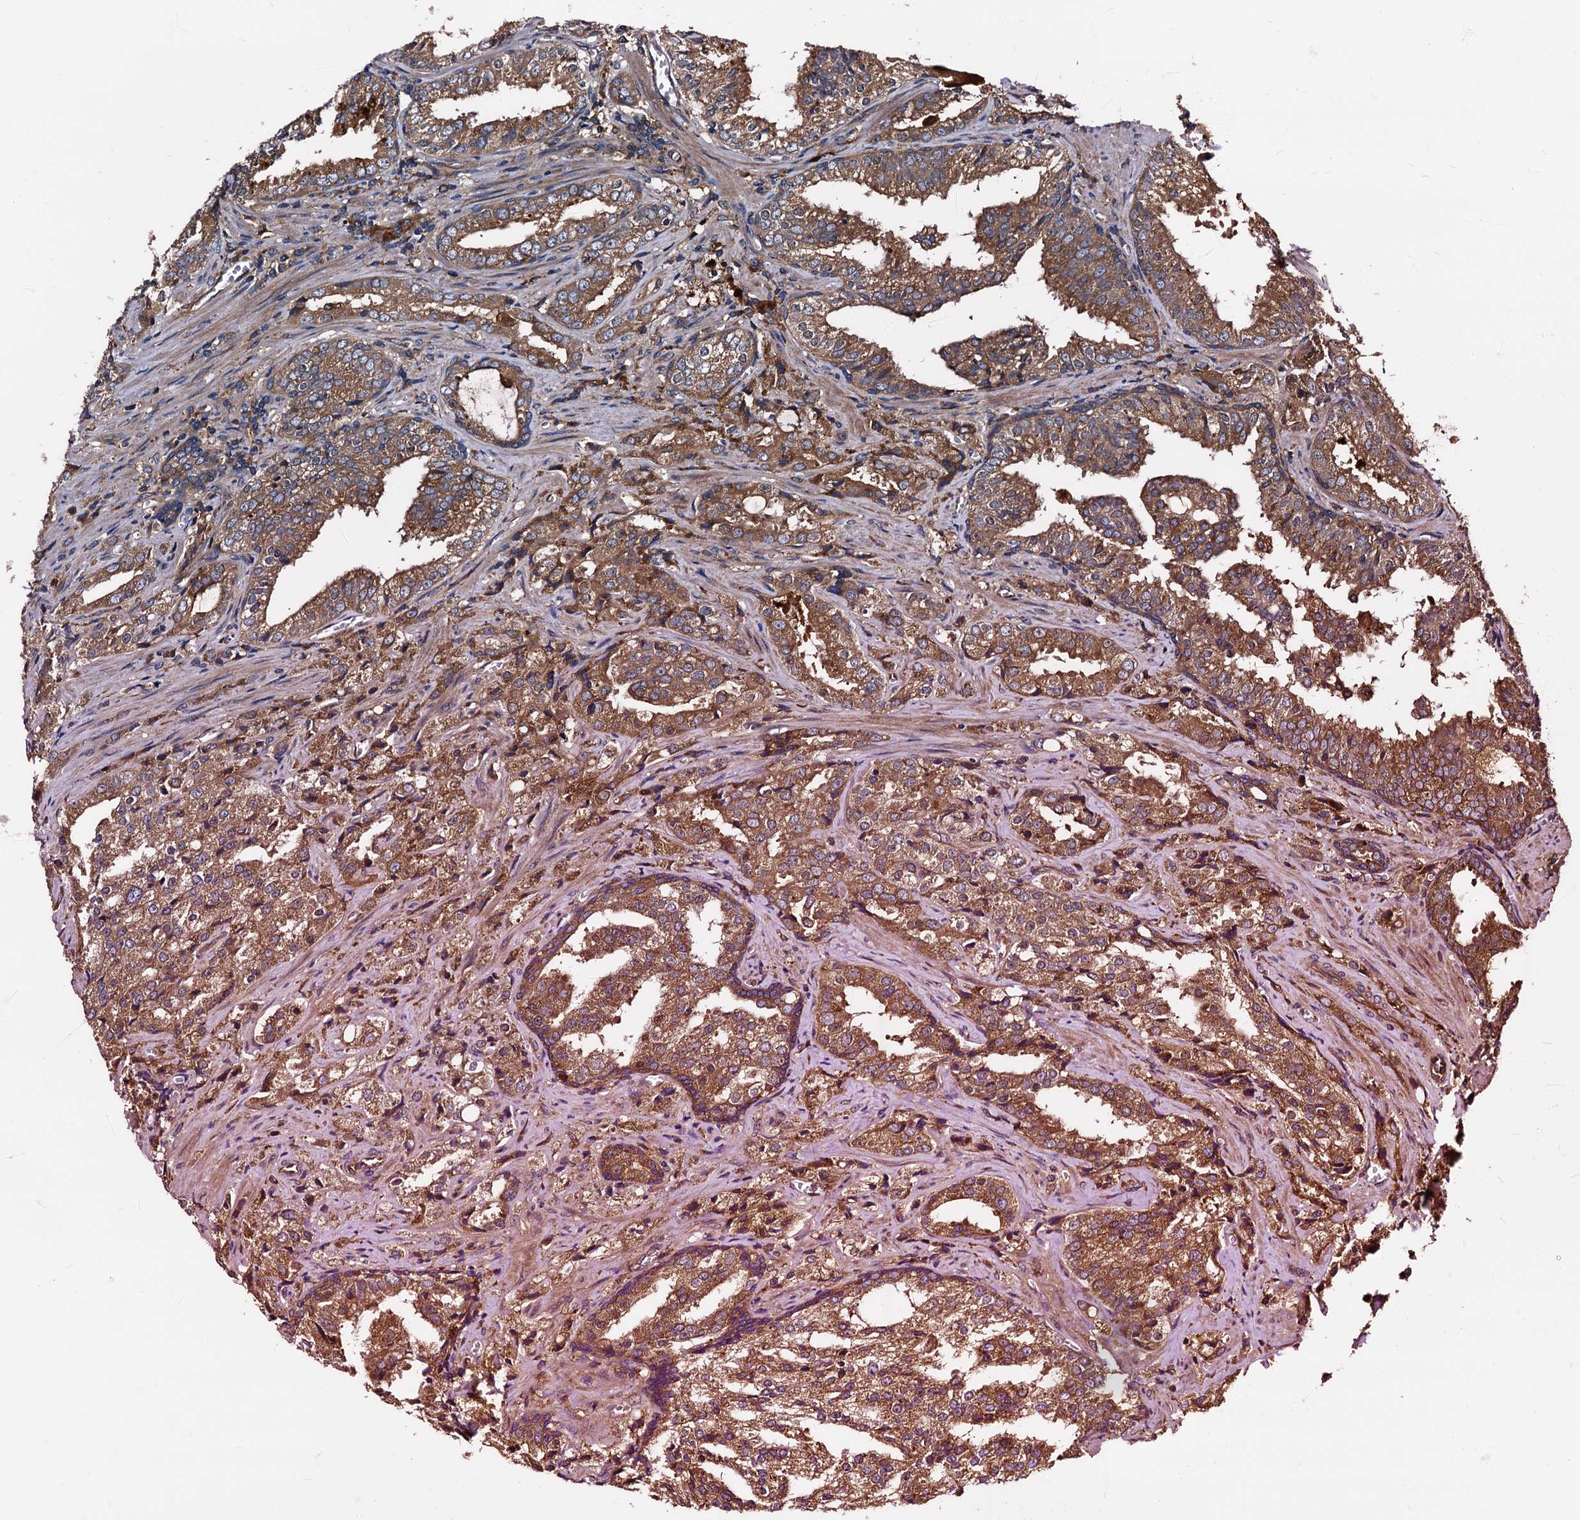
{"staining": {"intensity": "moderate", "quantity": ">75%", "location": "cytoplasmic/membranous"}, "tissue": "prostate cancer", "cell_type": "Tumor cells", "image_type": "cancer", "snomed": [{"axis": "morphology", "description": "Adenocarcinoma, High grade"}, {"axis": "topography", "description": "Prostate"}], "caption": "This is an image of IHC staining of prostate high-grade adenocarcinoma, which shows moderate positivity in the cytoplasmic/membranous of tumor cells.", "gene": "PEX5", "patient": {"sex": "male", "age": 68}}